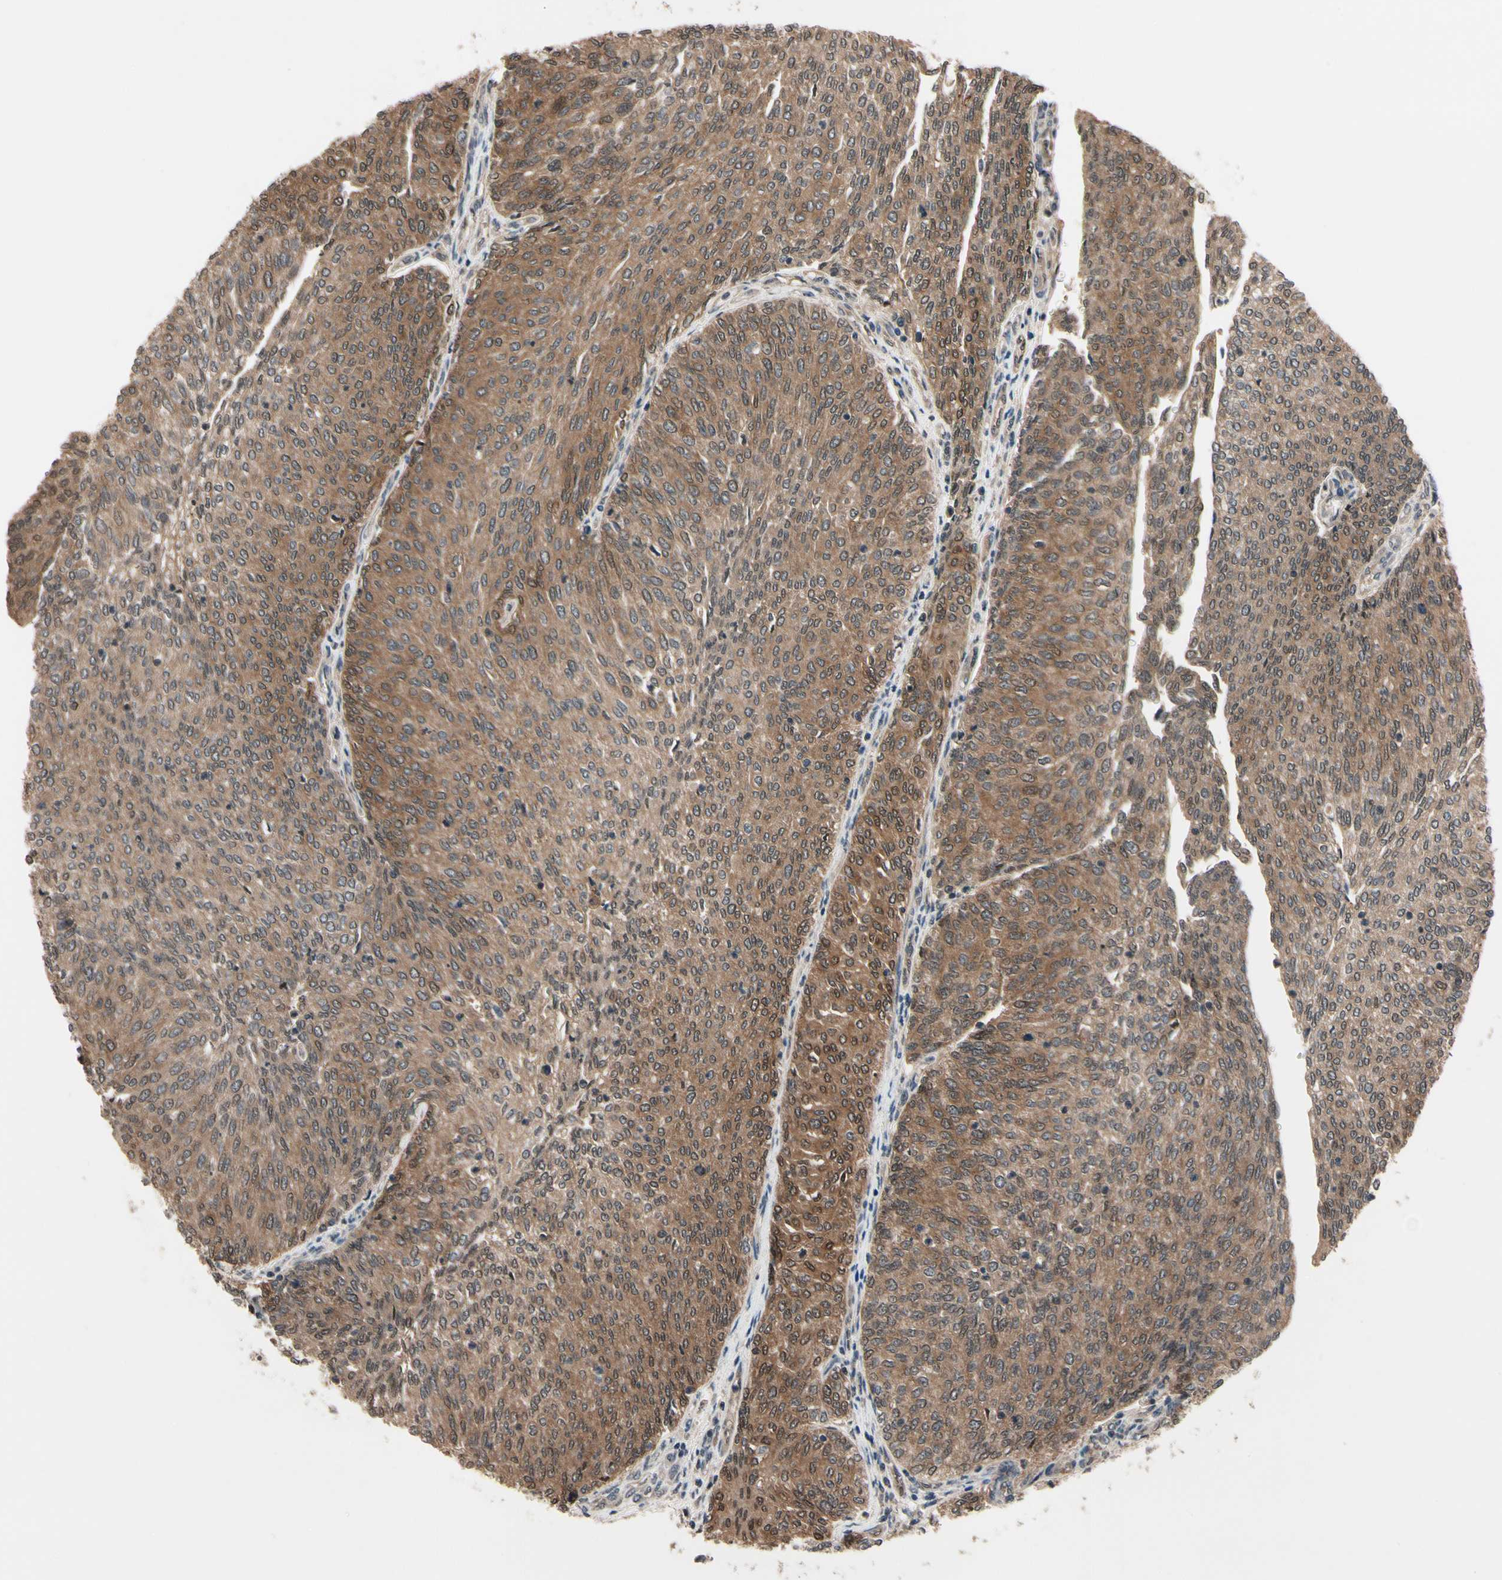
{"staining": {"intensity": "moderate", "quantity": ">75%", "location": "cytoplasmic/membranous"}, "tissue": "urothelial cancer", "cell_type": "Tumor cells", "image_type": "cancer", "snomed": [{"axis": "morphology", "description": "Urothelial carcinoma, Low grade"}, {"axis": "topography", "description": "Urinary bladder"}], "caption": "Immunohistochemical staining of low-grade urothelial carcinoma shows medium levels of moderate cytoplasmic/membranous staining in about >75% of tumor cells.", "gene": "PRDX6", "patient": {"sex": "female", "age": 79}}